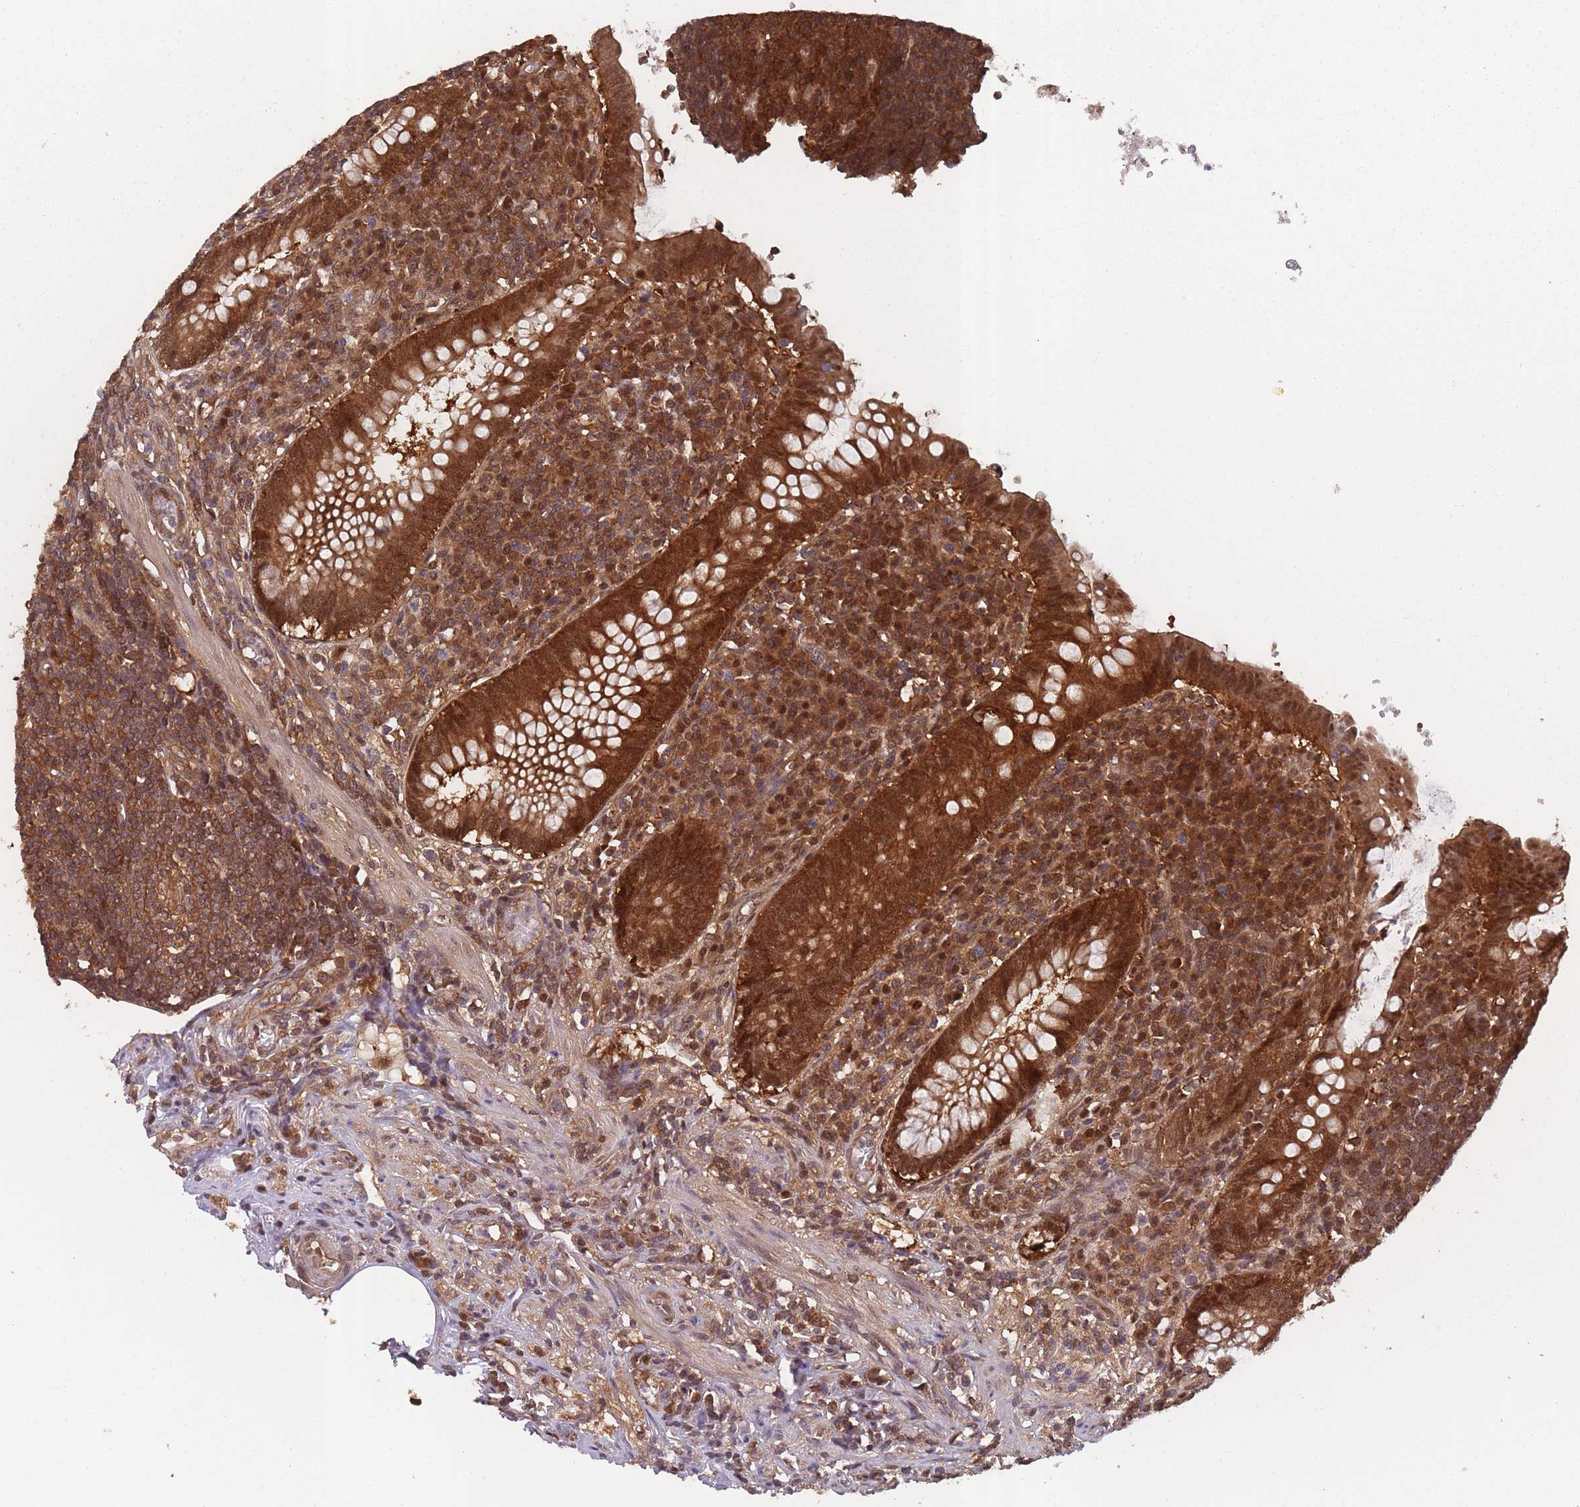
{"staining": {"intensity": "strong", "quantity": ">75%", "location": "cytoplasmic/membranous,nuclear"}, "tissue": "appendix", "cell_type": "Glandular cells", "image_type": "normal", "snomed": [{"axis": "morphology", "description": "Normal tissue, NOS"}, {"axis": "topography", "description": "Appendix"}], "caption": "Protein staining of normal appendix shows strong cytoplasmic/membranous,nuclear expression in approximately >75% of glandular cells.", "gene": "PPP6R3", "patient": {"sex": "male", "age": 83}}